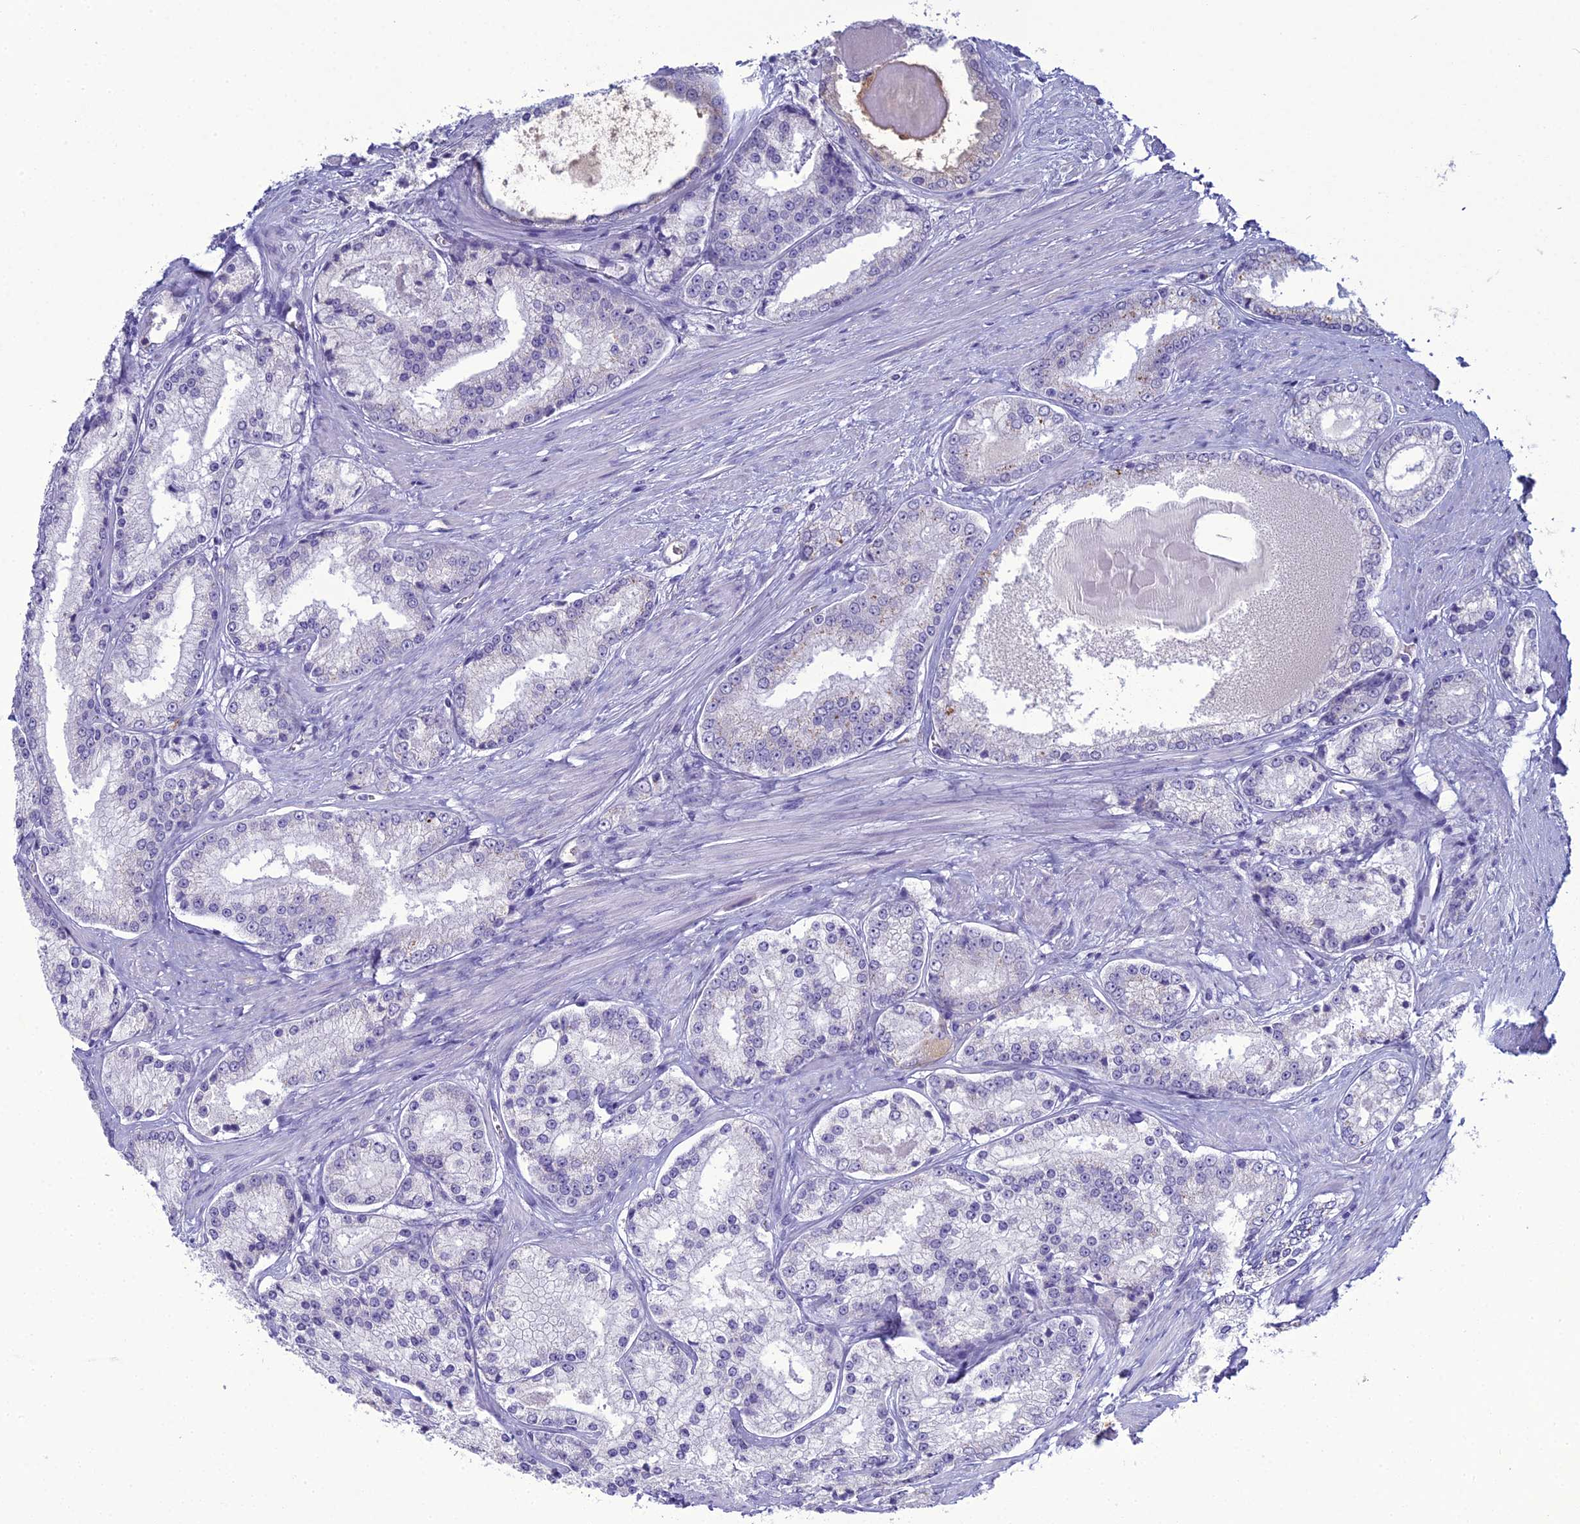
{"staining": {"intensity": "negative", "quantity": "none", "location": "none"}, "tissue": "prostate cancer", "cell_type": "Tumor cells", "image_type": "cancer", "snomed": [{"axis": "morphology", "description": "Adenocarcinoma, Low grade"}, {"axis": "topography", "description": "Prostate"}], "caption": "Immunohistochemistry micrograph of neoplastic tissue: prostate adenocarcinoma (low-grade) stained with DAB (3,3'-diaminobenzidine) shows no significant protein expression in tumor cells.", "gene": "ACE", "patient": {"sex": "male", "age": 68}}